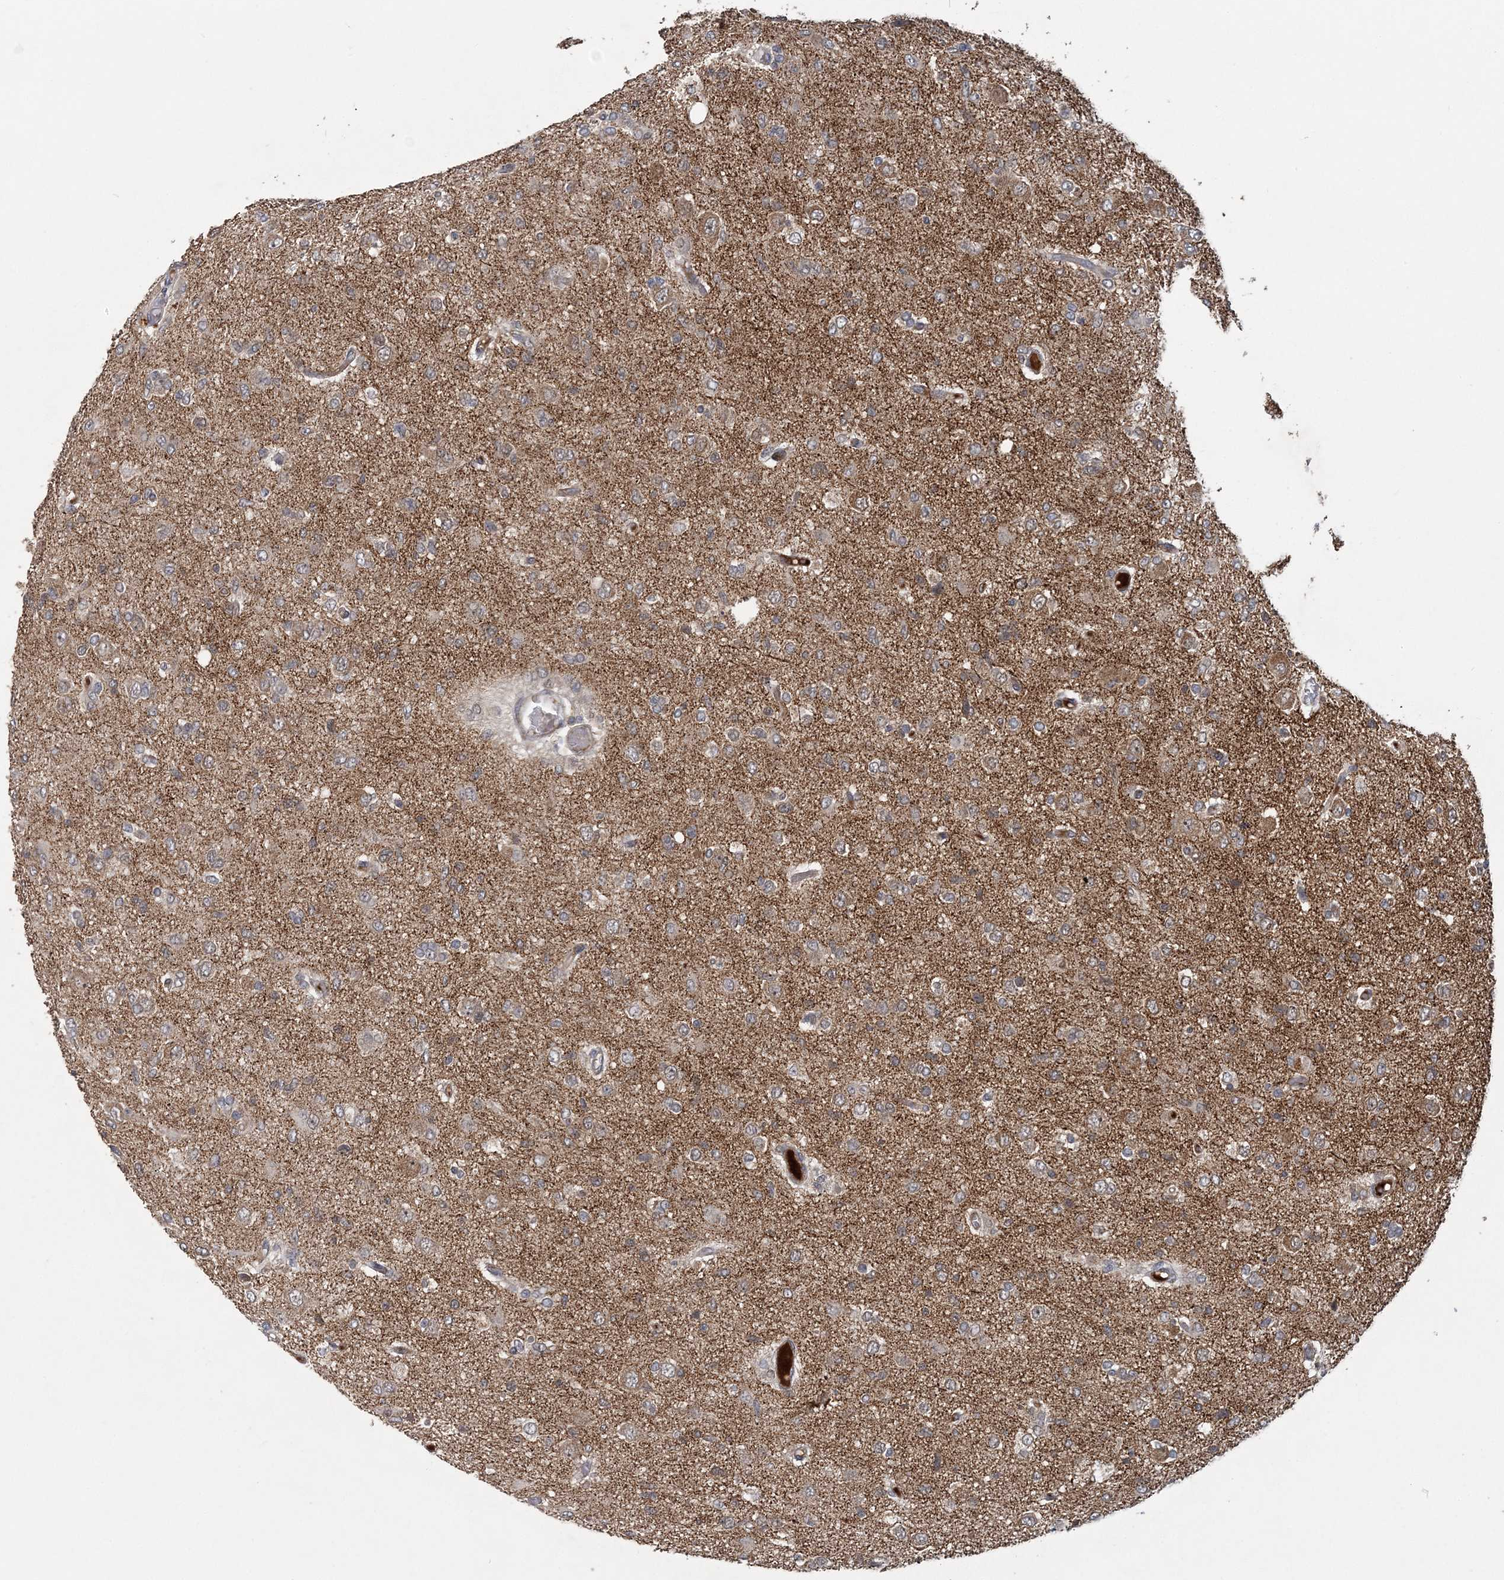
{"staining": {"intensity": "weak", "quantity": ">75%", "location": "cytoplasmic/membranous"}, "tissue": "glioma", "cell_type": "Tumor cells", "image_type": "cancer", "snomed": [{"axis": "morphology", "description": "Glioma, malignant, High grade"}, {"axis": "topography", "description": "Brain"}], "caption": "Immunohistochemical staining of glioma exhibits low levels of weak cytoplasmic/membranous staining in approximately >75% of tumor cells.", "gene": "RNF25", "patient": {"sex": "female", "age": 59}}